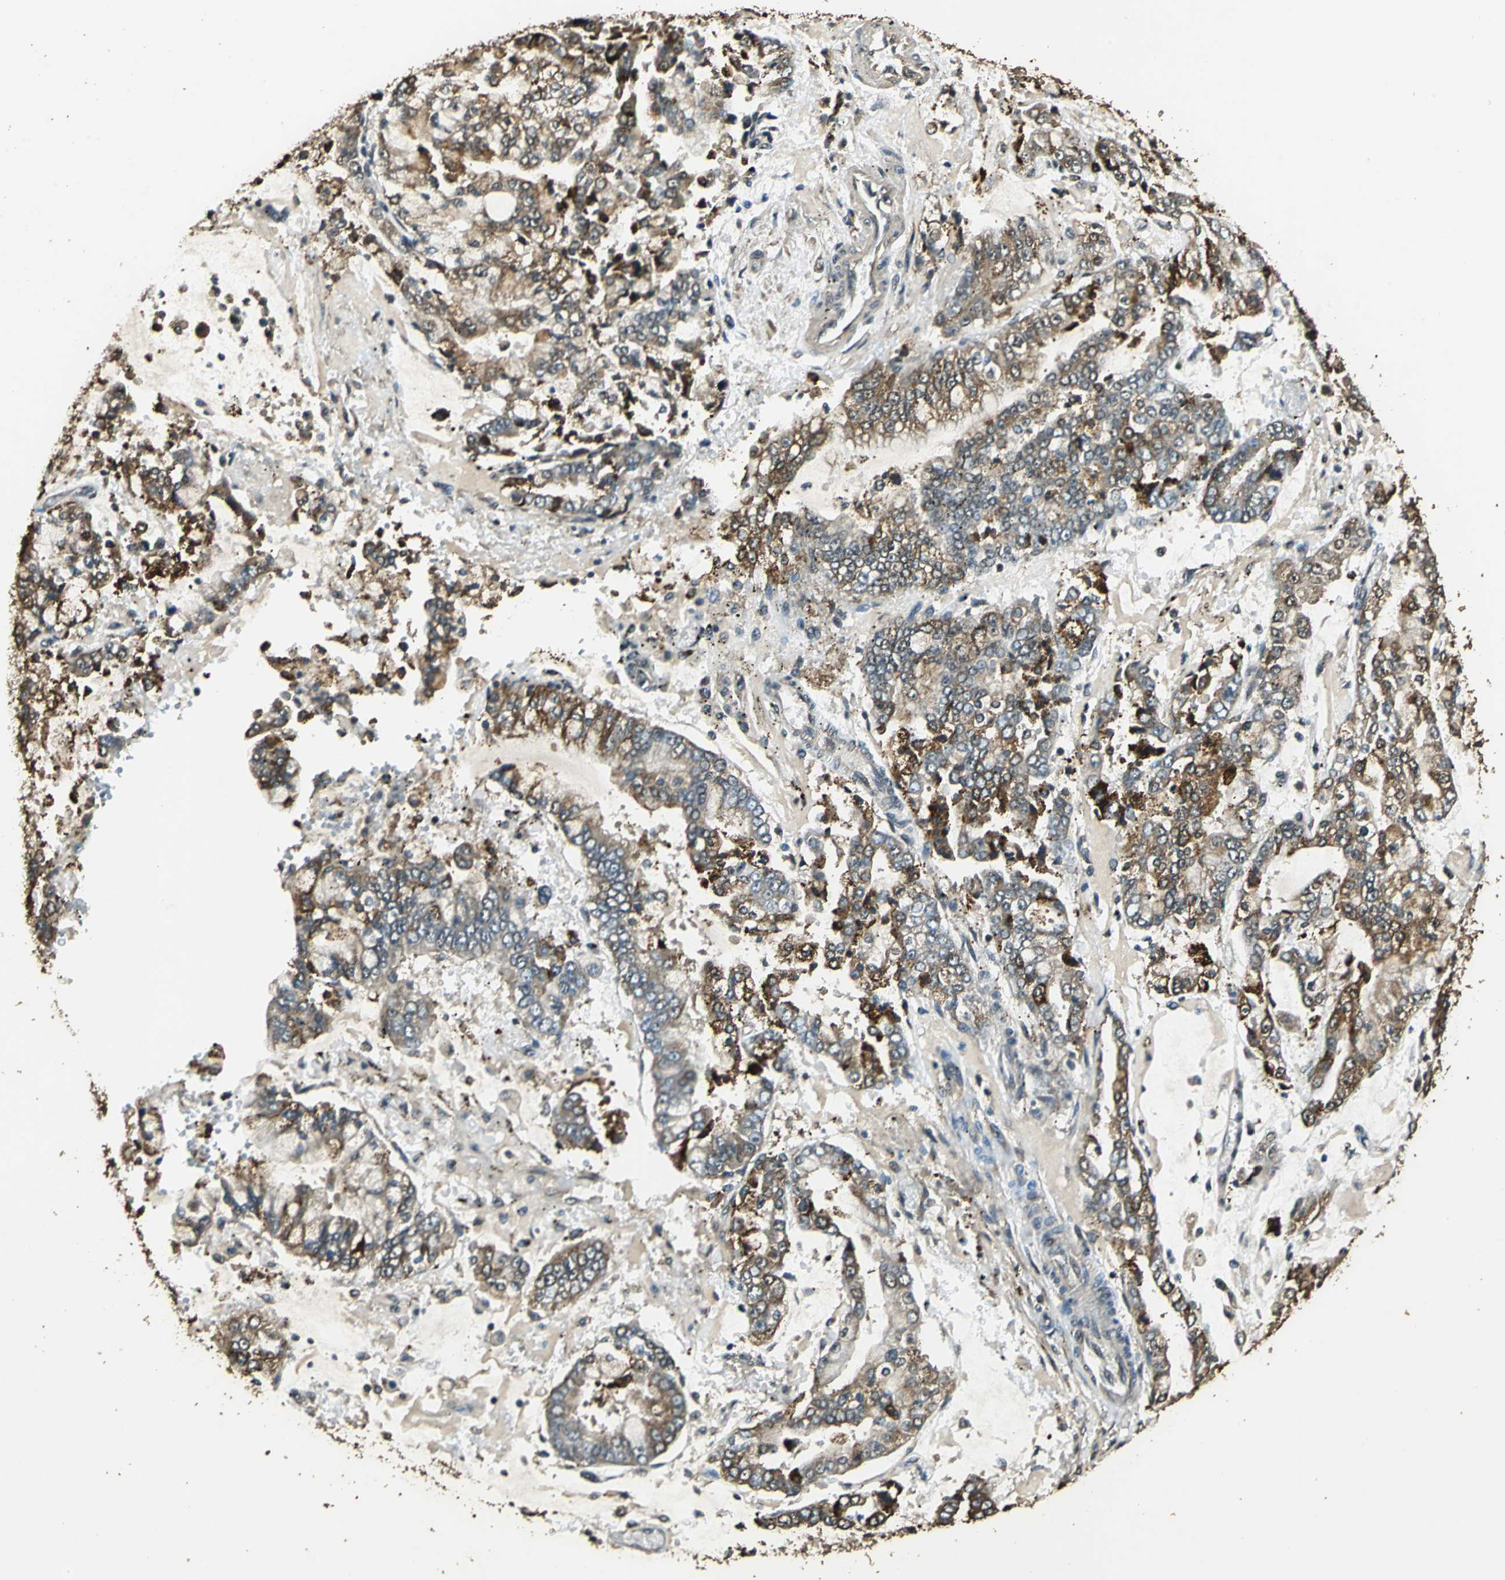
{"staining": {"intensity": "strong", "quantity": ">75%", "location": "cytoplasmic/membranous"}, "tissue": "stomach cancer", "cell_type": "Tumor cells", "image_type": "cancer", "snomed": [{"axis": "morphology", "description": "Adenocarcinoma, NOS"}, {"axis": "topography", "description": "Stomach"}], "caption": "An IHC histopathology image of tumor tissue is shown. Protein staining in brown shows strong cytoplasmic/membranous positivity in stomach cancer within tumor cells. (Stains: DAB (3,3'-diaminobenzidine) in brown, nuclei in blue, Microscopy: brightfield microscopy at high magnification).", "gene": "TMPRSS4", "patient": {"sex": "male", "age": 76}}